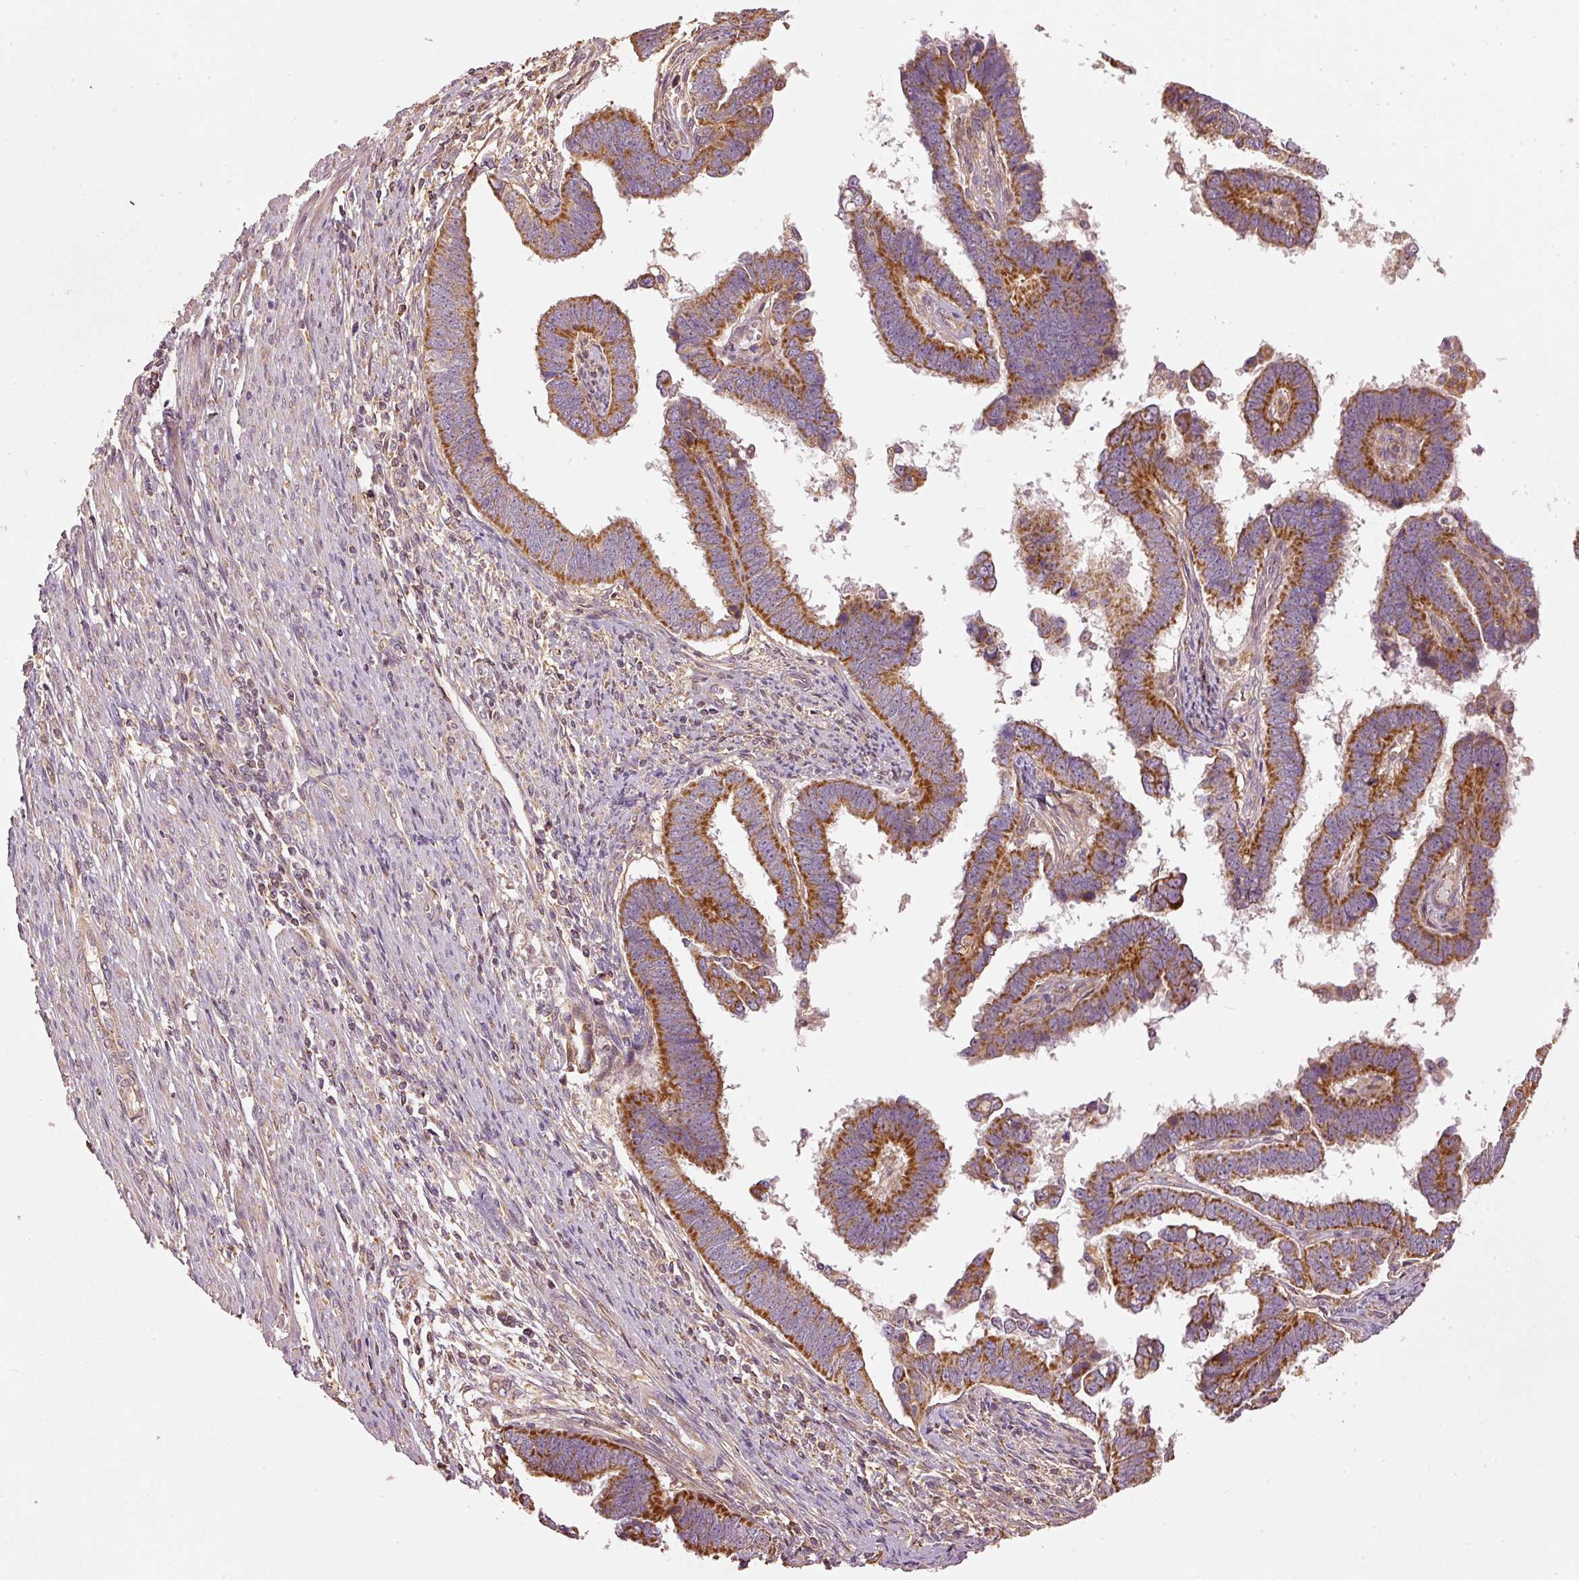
{"staining": {"intensity": "strong", "quantity": ">75%", "location": "cytoplasmic/membranous"}, "tissue": "endometrial cancer", "cell_type": "Tumor cells", "image_type": "cancer", "snomed": [{"axis": "morphology", "description": "Adenocarcinoma, NOS"}, {"axis": "topography", "description": "Endometrium"}], "caption": "Protein expression analysis of human endometrial cancer reveals strong cytoplasmic/membranous staining in approximately >75% of tumor cells. The protein of interest is stained brown, and the nuclei are stained in blue (DAB (3,3'-diaminobenzidine) IHC with brightfield microscopy, high magnification).", "gene": "MTHFD1L", "patient": {"sex": "female", "age": 75}}